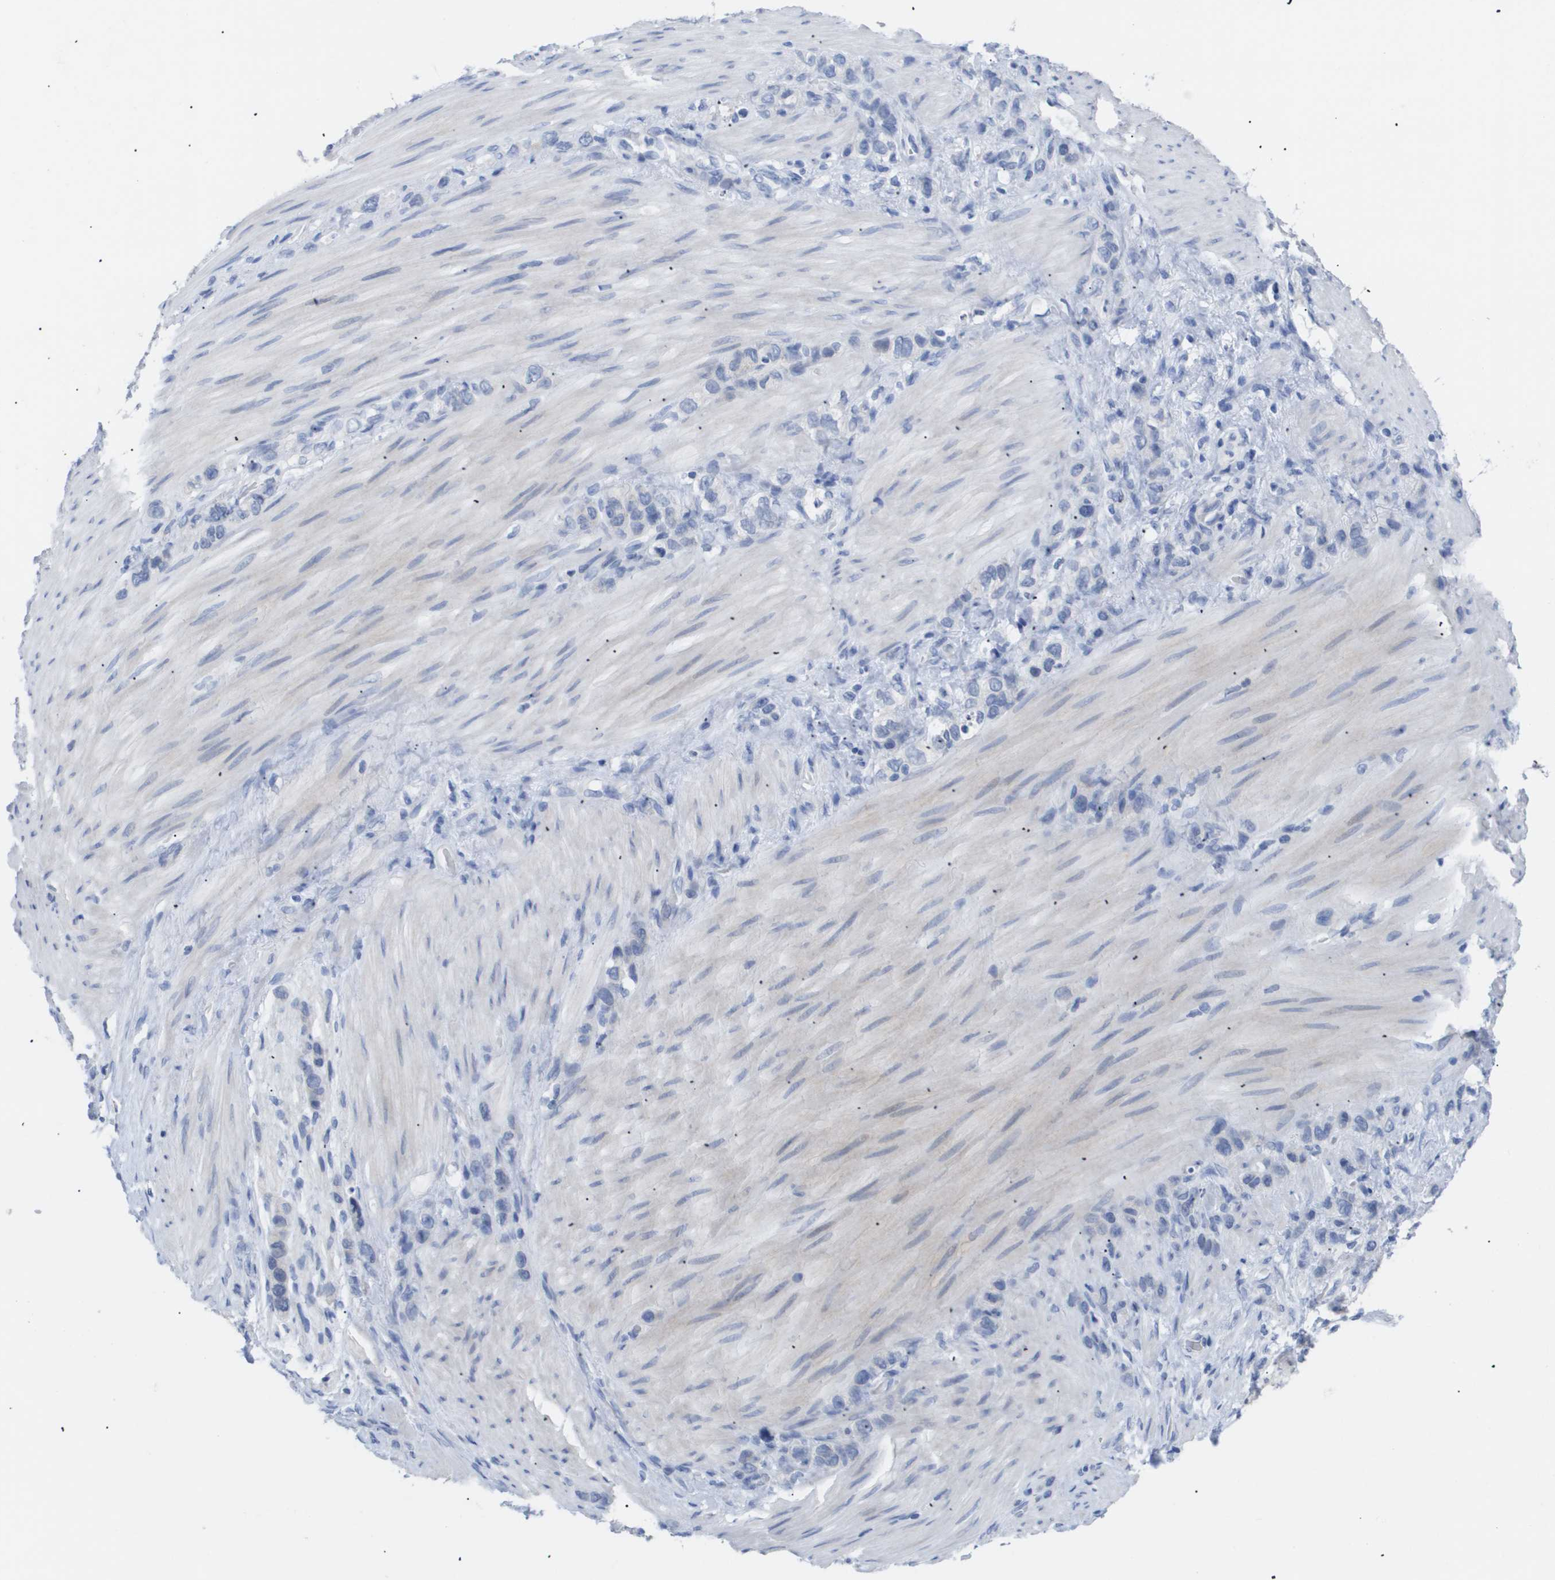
{"staining": {"intensity": "negative", "quantity": "none", "location": "none"}, "tissue": "stomach cancer", "cell_type": "Tumor cells", "image_type": "cancer", "snomed": [{"axis": "morphology", "description": "Adenocarcinoma, NOS"}, {"axis": "morphology", "description": "Adenocarcinoma, High grade"}, {"axis": "topography", "description": "Stomach, upper"}, {"axis": "topography", "description": "Stomach, lower"}], "caption": "The immunohistochemistry histopathology image has no significant positivity in tumor cells of stomach cancer (adenocarcinoma) tissue.", "gene": "CAV3", "patient": {"sex": "female", "age": 65}}